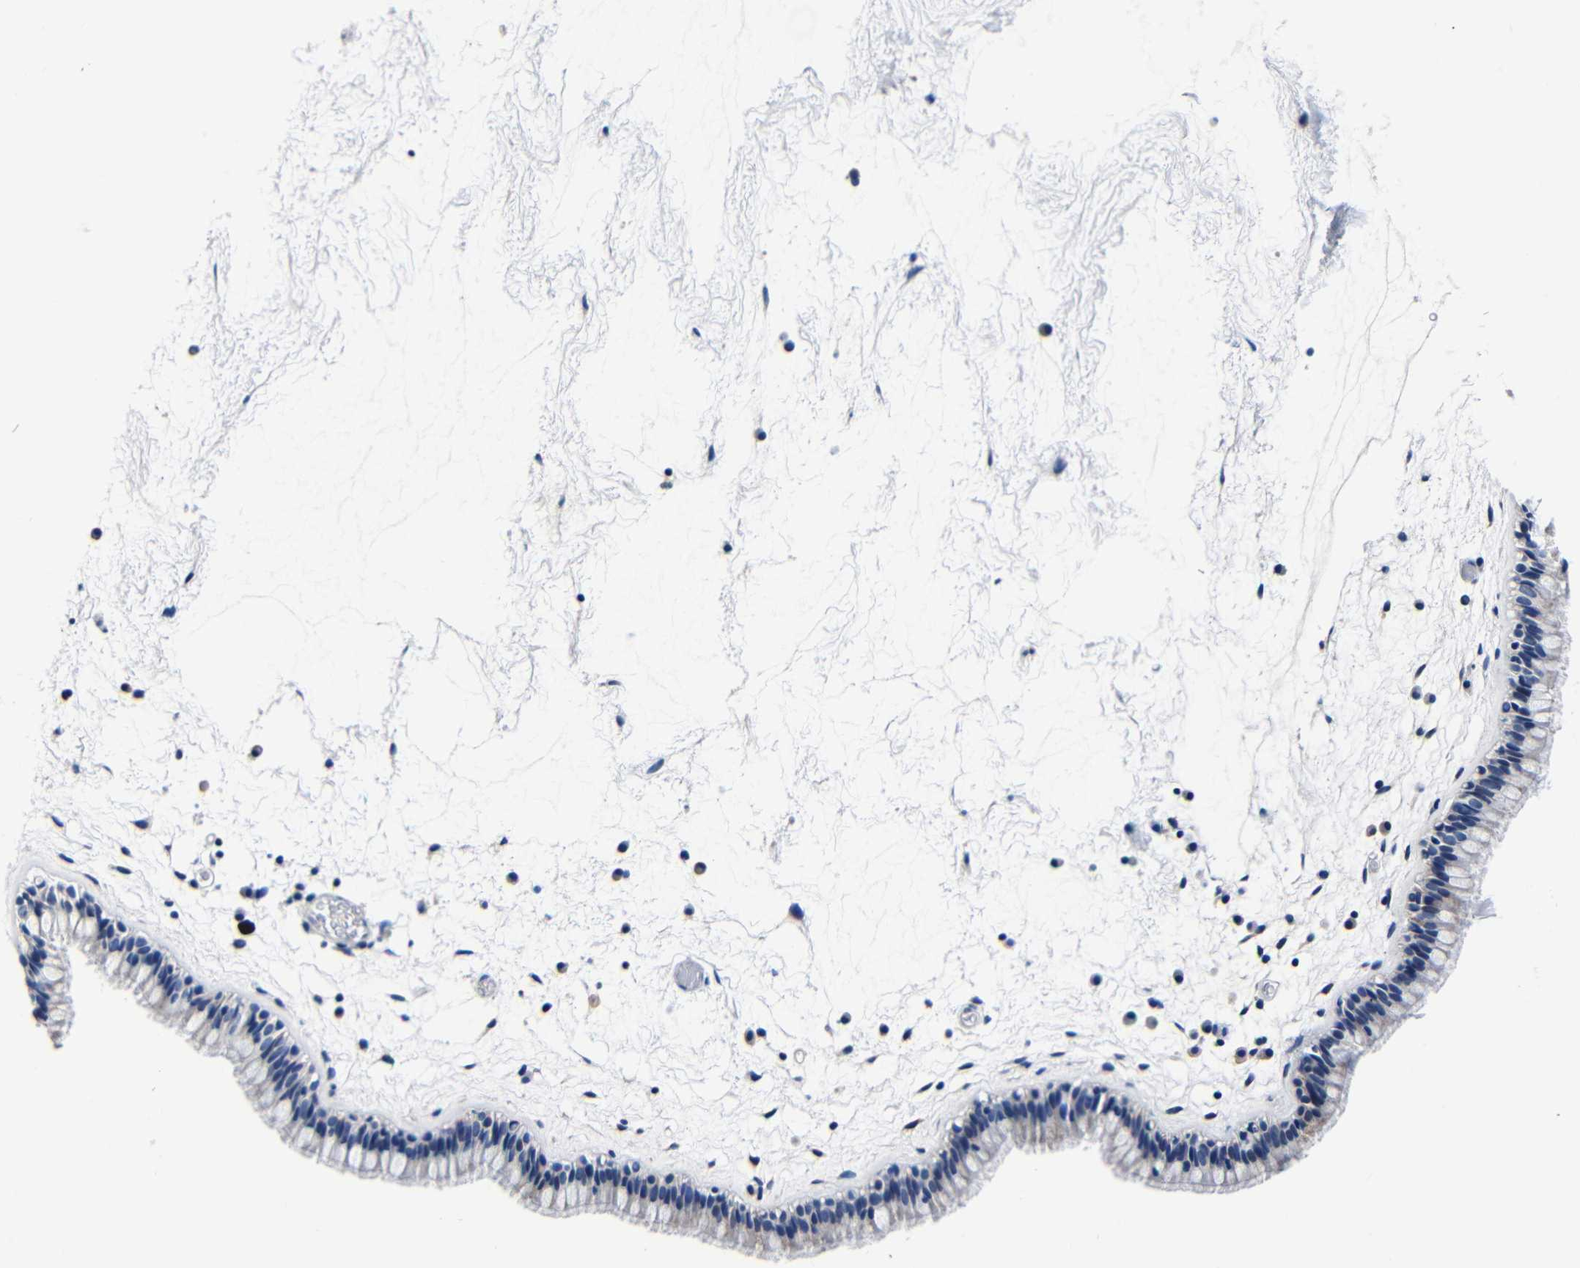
{"staining": {"intensity": "weak", "quantity": "25%-75%", "location": "cytoplasmic/membranous"}, "tissue": "nasopharynx", "cell_type": "Respiratory epithelial cells", "image_type": "normal", "snomed": [{"axis": "morphology", "description": "Normal tissue, NOS"}, {"axis": "morphology", "description": "Inflammation, NOS"}, {"axis": "topography", "description": "Nasopharynx"}], "caption": "Unremarkable nasopharynx shows weak cytoplasmic/membranous positivity in approximately 25%-75% of respiratory epithelial cells, visualized by immunohistochemistry.", "gene": "DEPP1", "patient": {"sex": "male", "age": 48}}